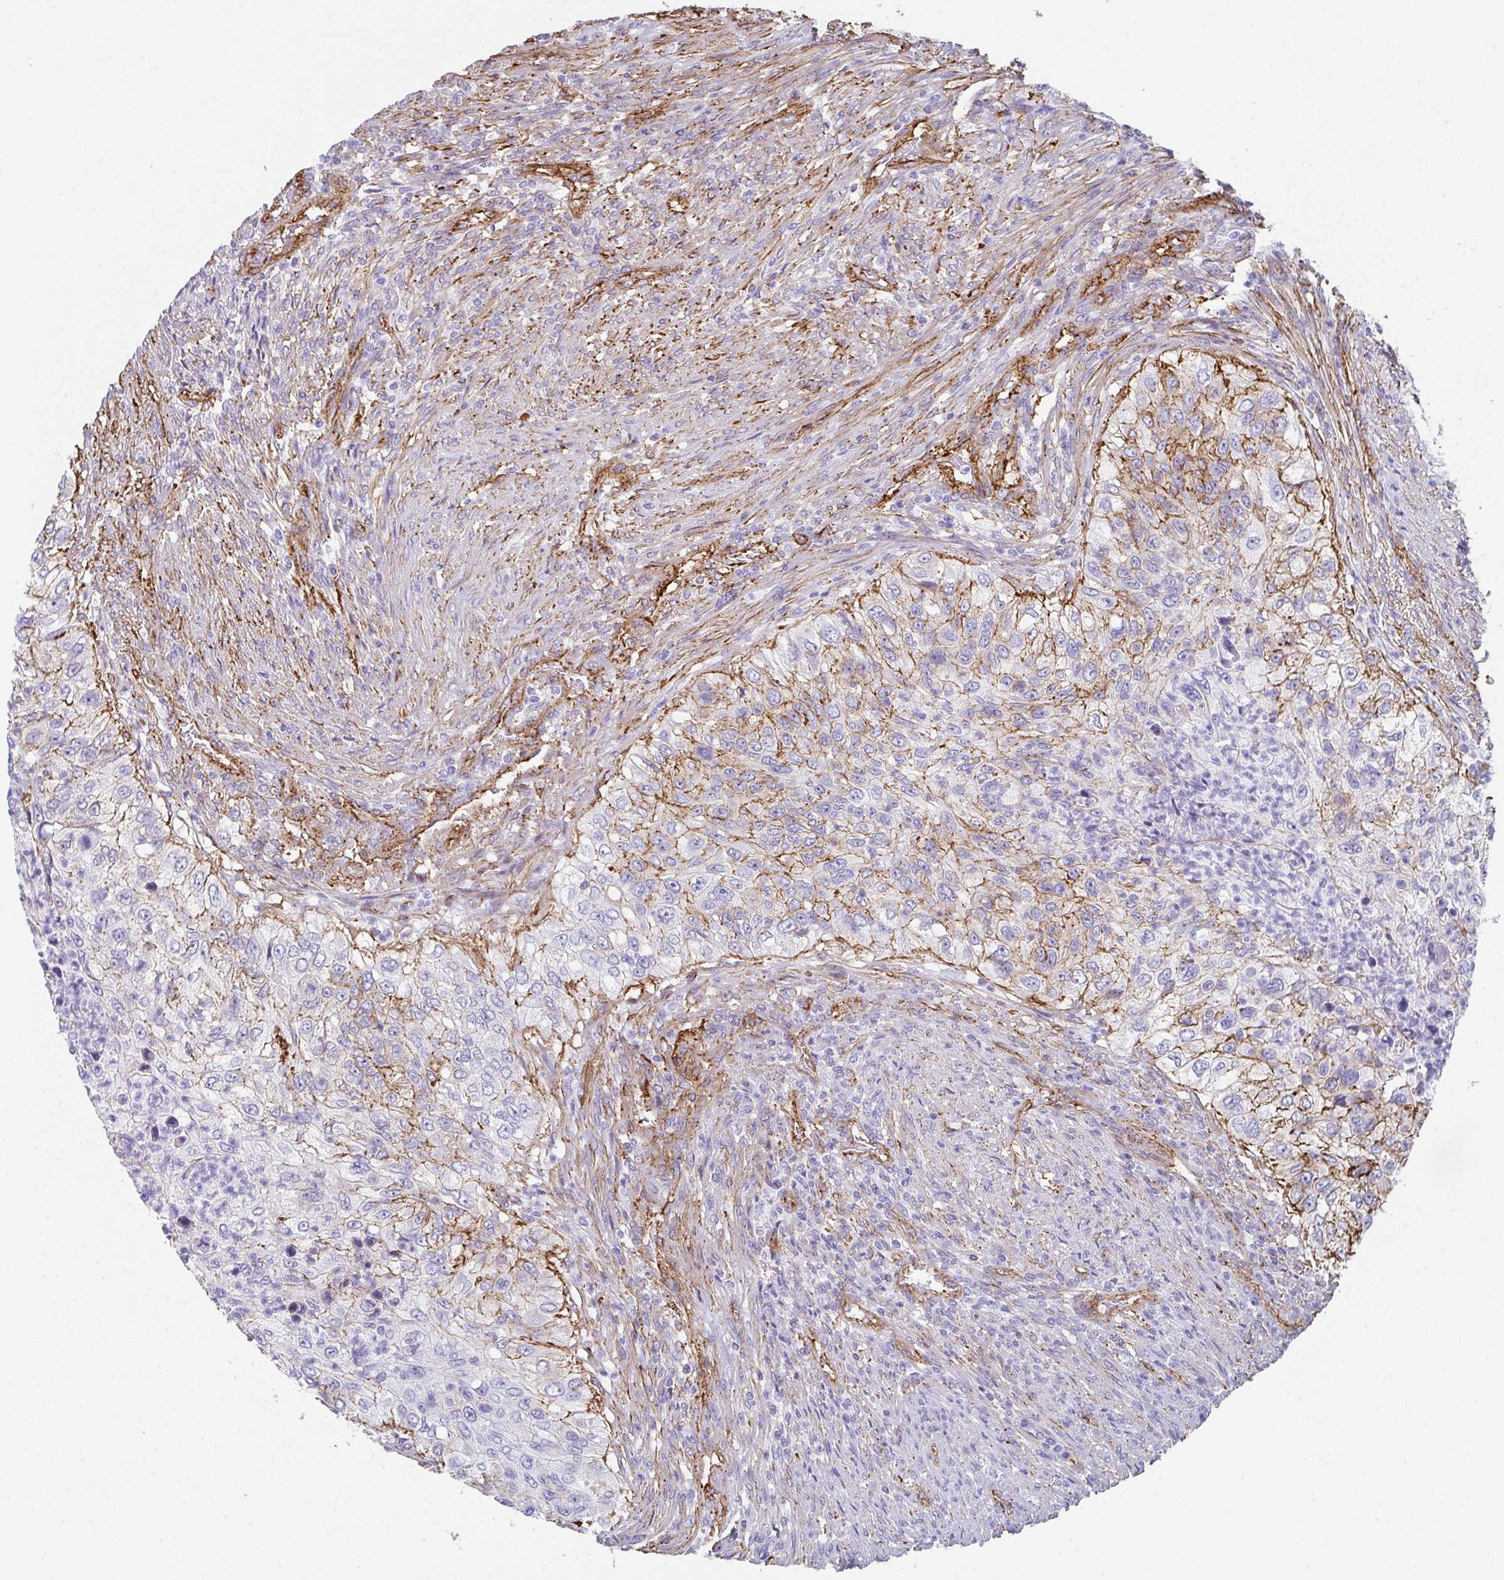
{"staining": {"intensity": "moderate", "quantity": "25%-75%", "location": "cytoplasmic/membranous"}, "tissue": "urothelial cancer", "cell_type": "Tumor cells", "image_type": "cancer", "snomed": [{"axis": "morphology", "description": "Urothelial carcinoma, High grade"}, {"axis": "topography", "description": "Urinary bladder"}], "caption": "Immunohistochemistry histopathology image of high-grade urothelial carcinoma stained for a protein (brown), which reveals medium levels of moderate cytoplasmic/membranous expression in about 25%-75% of tumor cells.", "gene": "DBN1", "patient": {"sex": "female", "age": 60}}